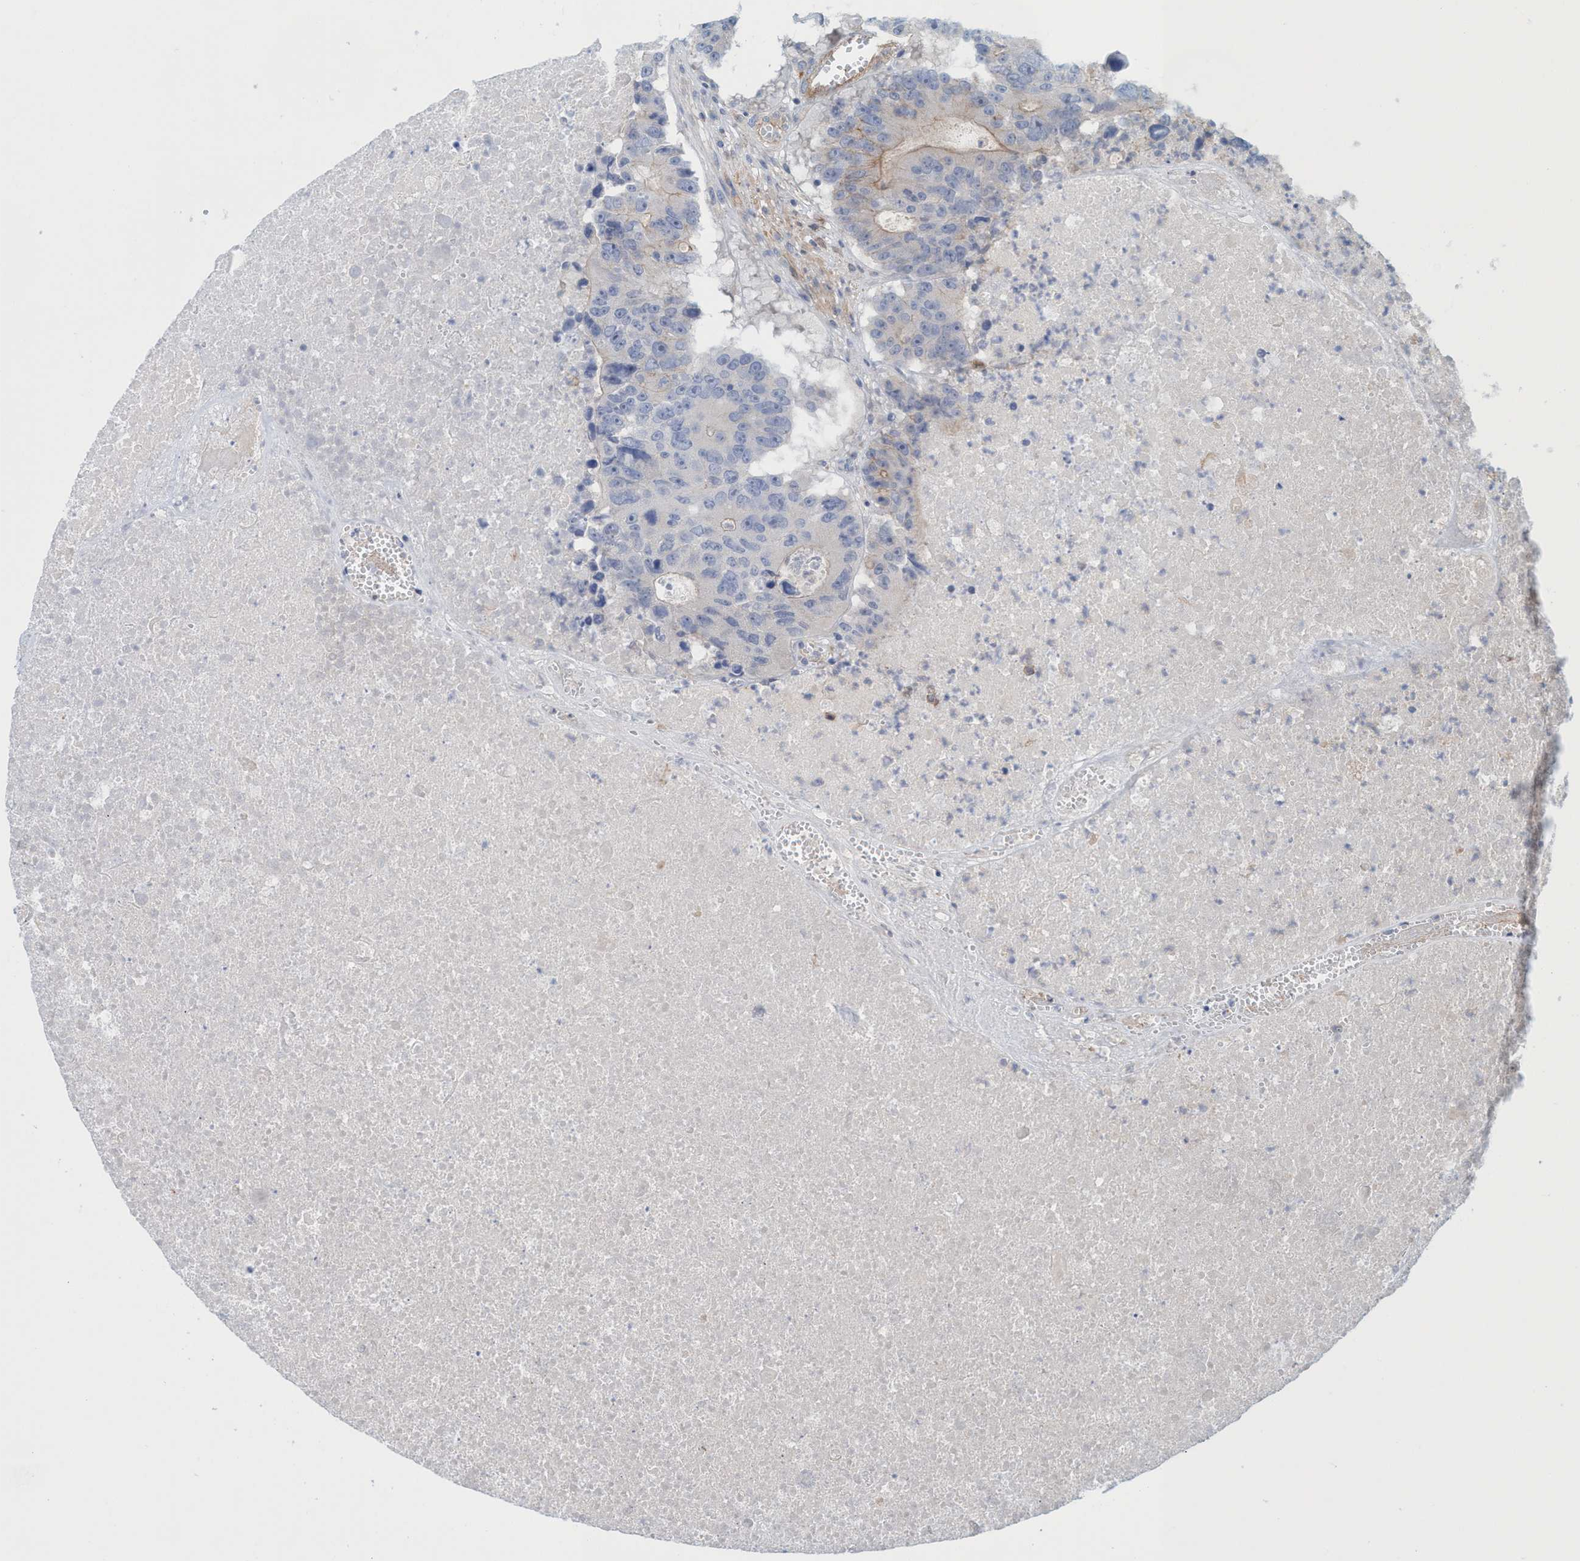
{"staining": {"intensity": "weak", "quantity": "<25%", "location": "cytoplasmic/membranous"}, "tissue": "colorectal cancer", "cell_type": "Tumor cells", "image_type": "cancer", "snomed": [{"axis": "morphology", "description": "Adenocarcinoma, NOS"}, {"axis": "topography", "description": "Colon"}], "caption": "This is an immunohistochemistry (IHC) histopathology image of human adenocarcinoma (colorectal). There is no expression in tumor cells.", "gene": "SPECC1", "patient": {"sex": "male", "age": 87}}